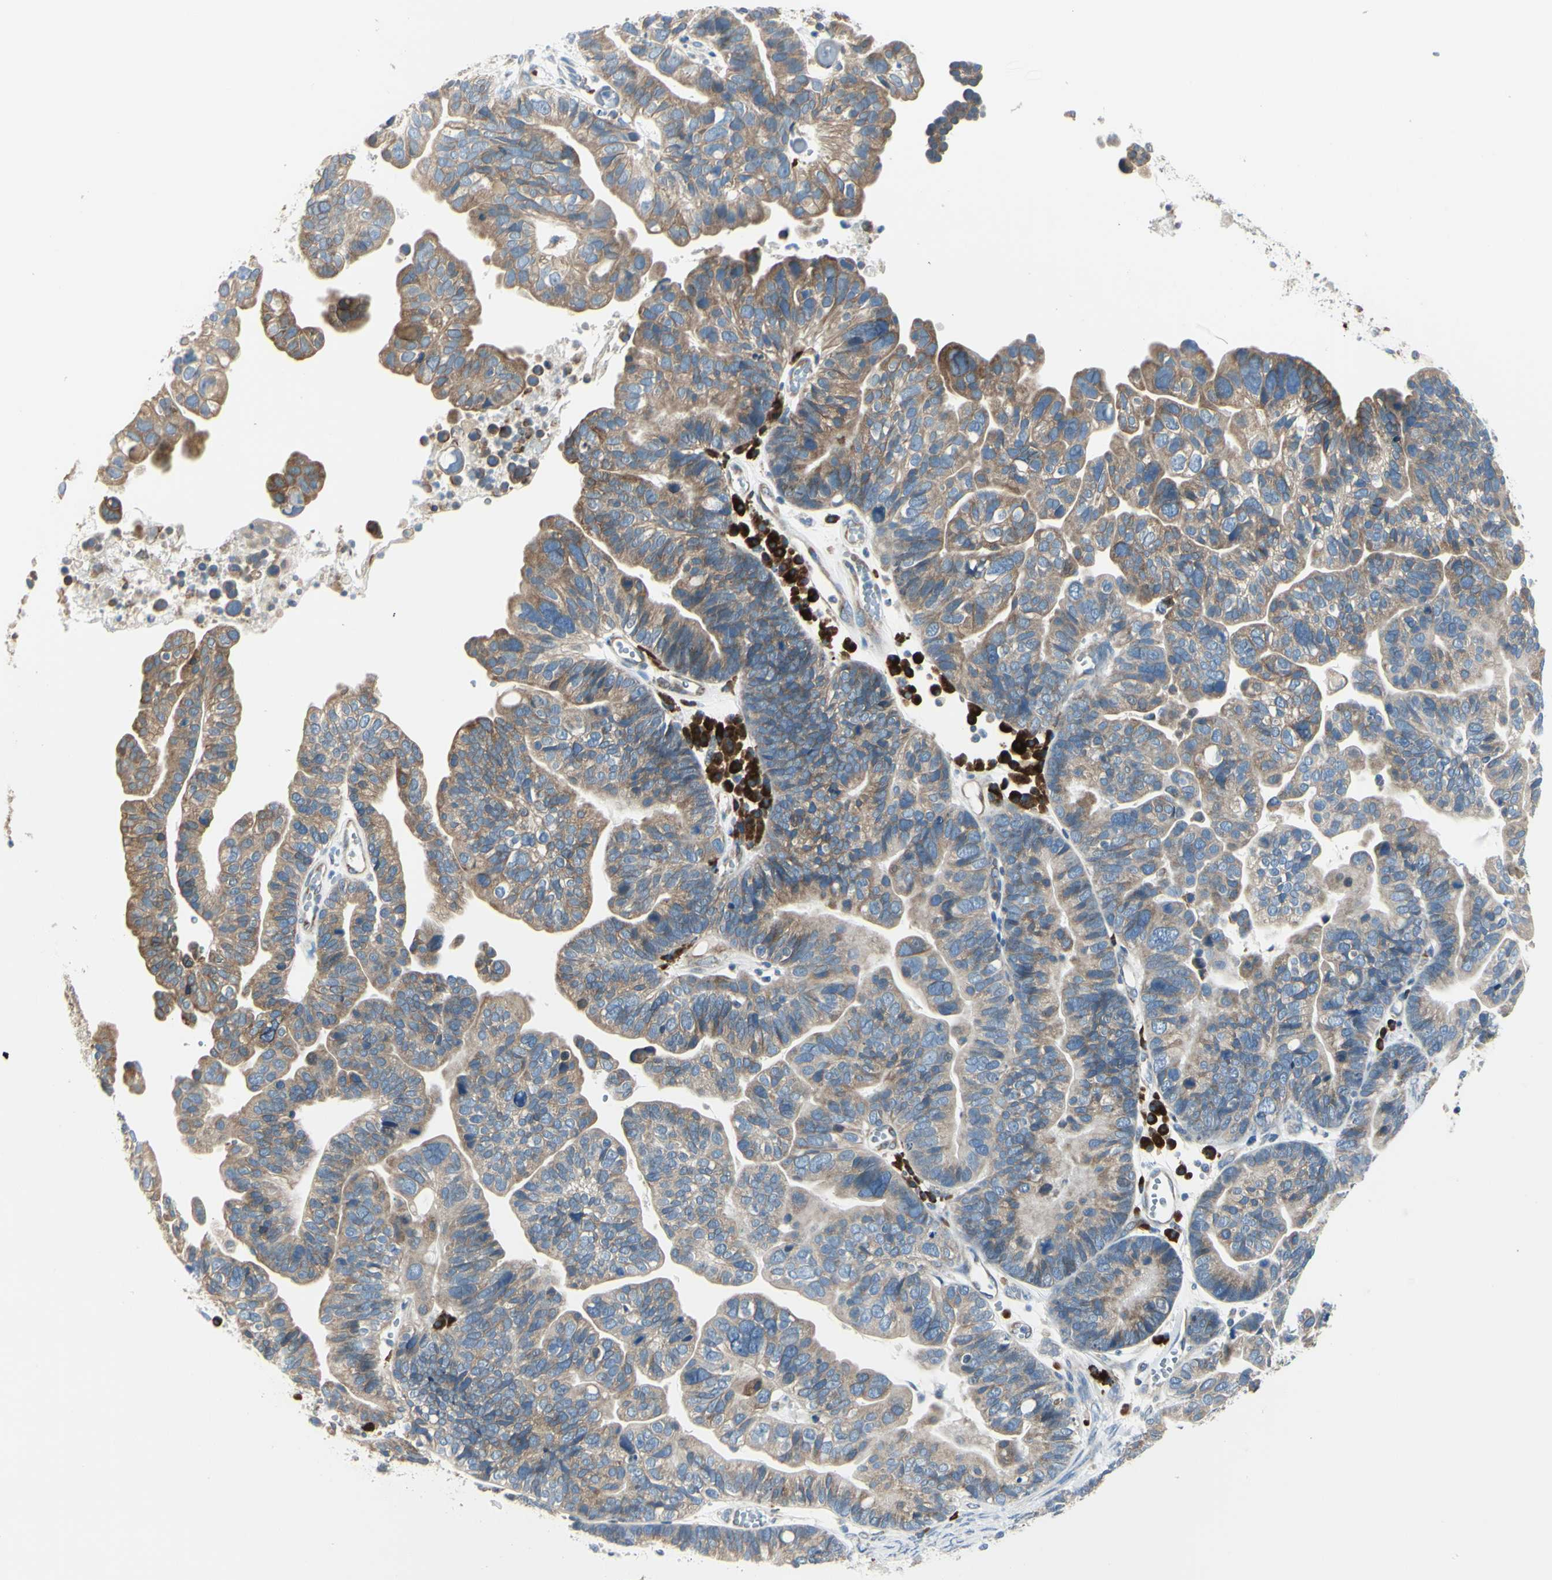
{"staining": {"intensity": "moderate", "quantity": ">75%", "location": "cytoplasmic/membranous"}, "tissue": "ovarian cancer", "cell_type": "Tumor cells", "image_type": "cancer", "snomed": [{"axis": "morphology", "description": "Cystadenocarcinoma, serous, NOS"}, {"axis": "topography", "description": "Ovary"}], "caption": "The histopathology image demonstrates immunohistochemical staining of ovarian serous cystadenocarcinoma. There is moderate cytoplasmic/membranous staining is present in approximately >75% of tumor cells.", "gene": "SELENOS", "patient": {"sex": "female", "age": 56}}